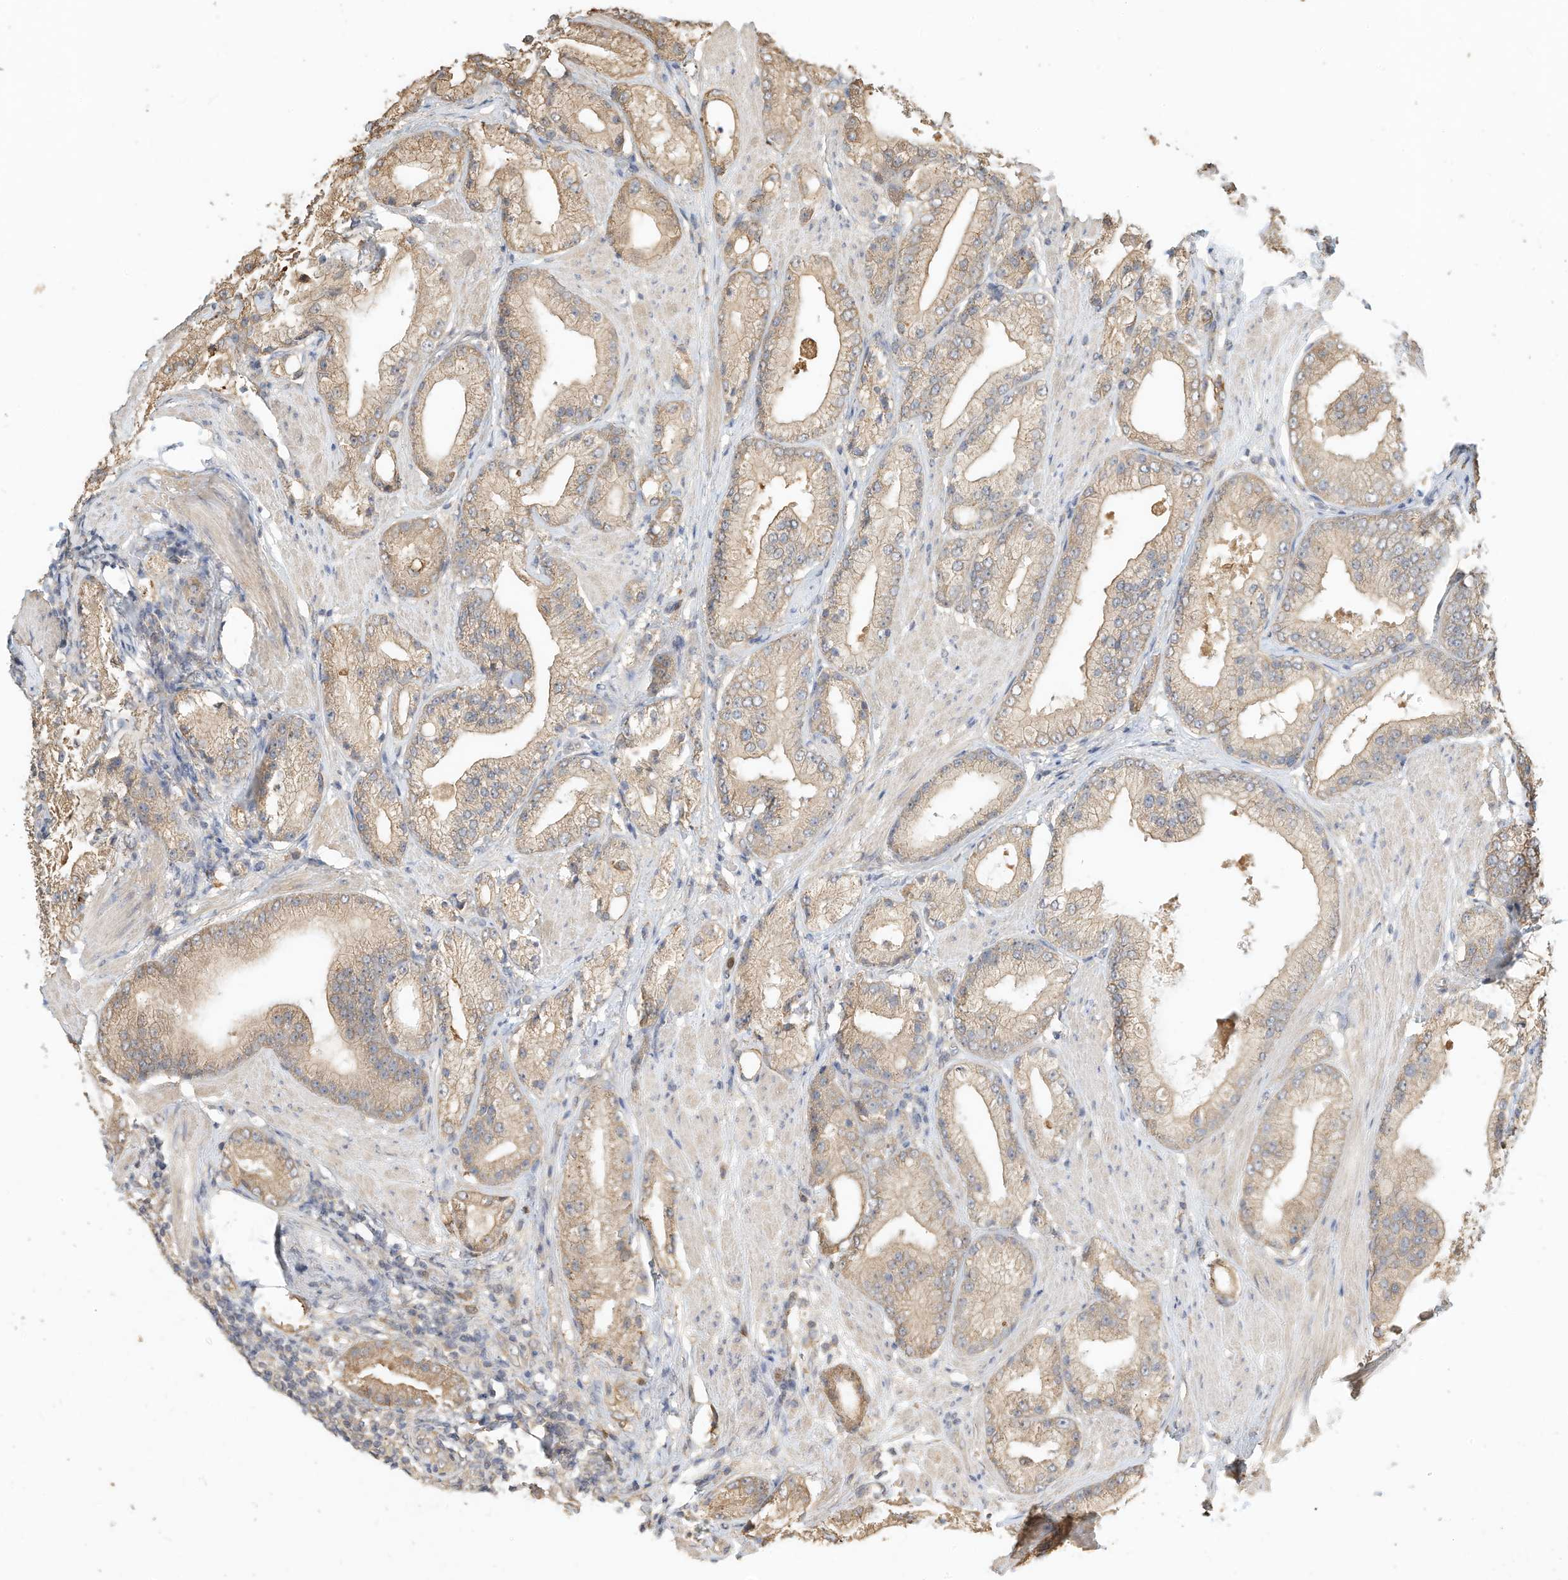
{"staining": {"intensity": "weak", "quantity": ">75%", "location": "cytoplasmic/membranous"}, "tissue": "prostate cancer", "cell_type": "Tumor cells", "image_type": "cancer", "snomed": [{"axis": "morphology", "description": "Adenocarcinoma, Low grade"}, {"axis": "topography", "description": "Prostate"}], "caption": "Brown immunohistochemical staining in adenocarcinoma (low-grade) (prostate) displays weak cytoplasmic/membranous positivity in approximately >75% of tumor cells. (DAB (3,3'-diaminobenzidine) IHC with brightfield microscopy, high magnification).", "gene": "OFD1", "patient": {"sex": "male", "age": 67}}